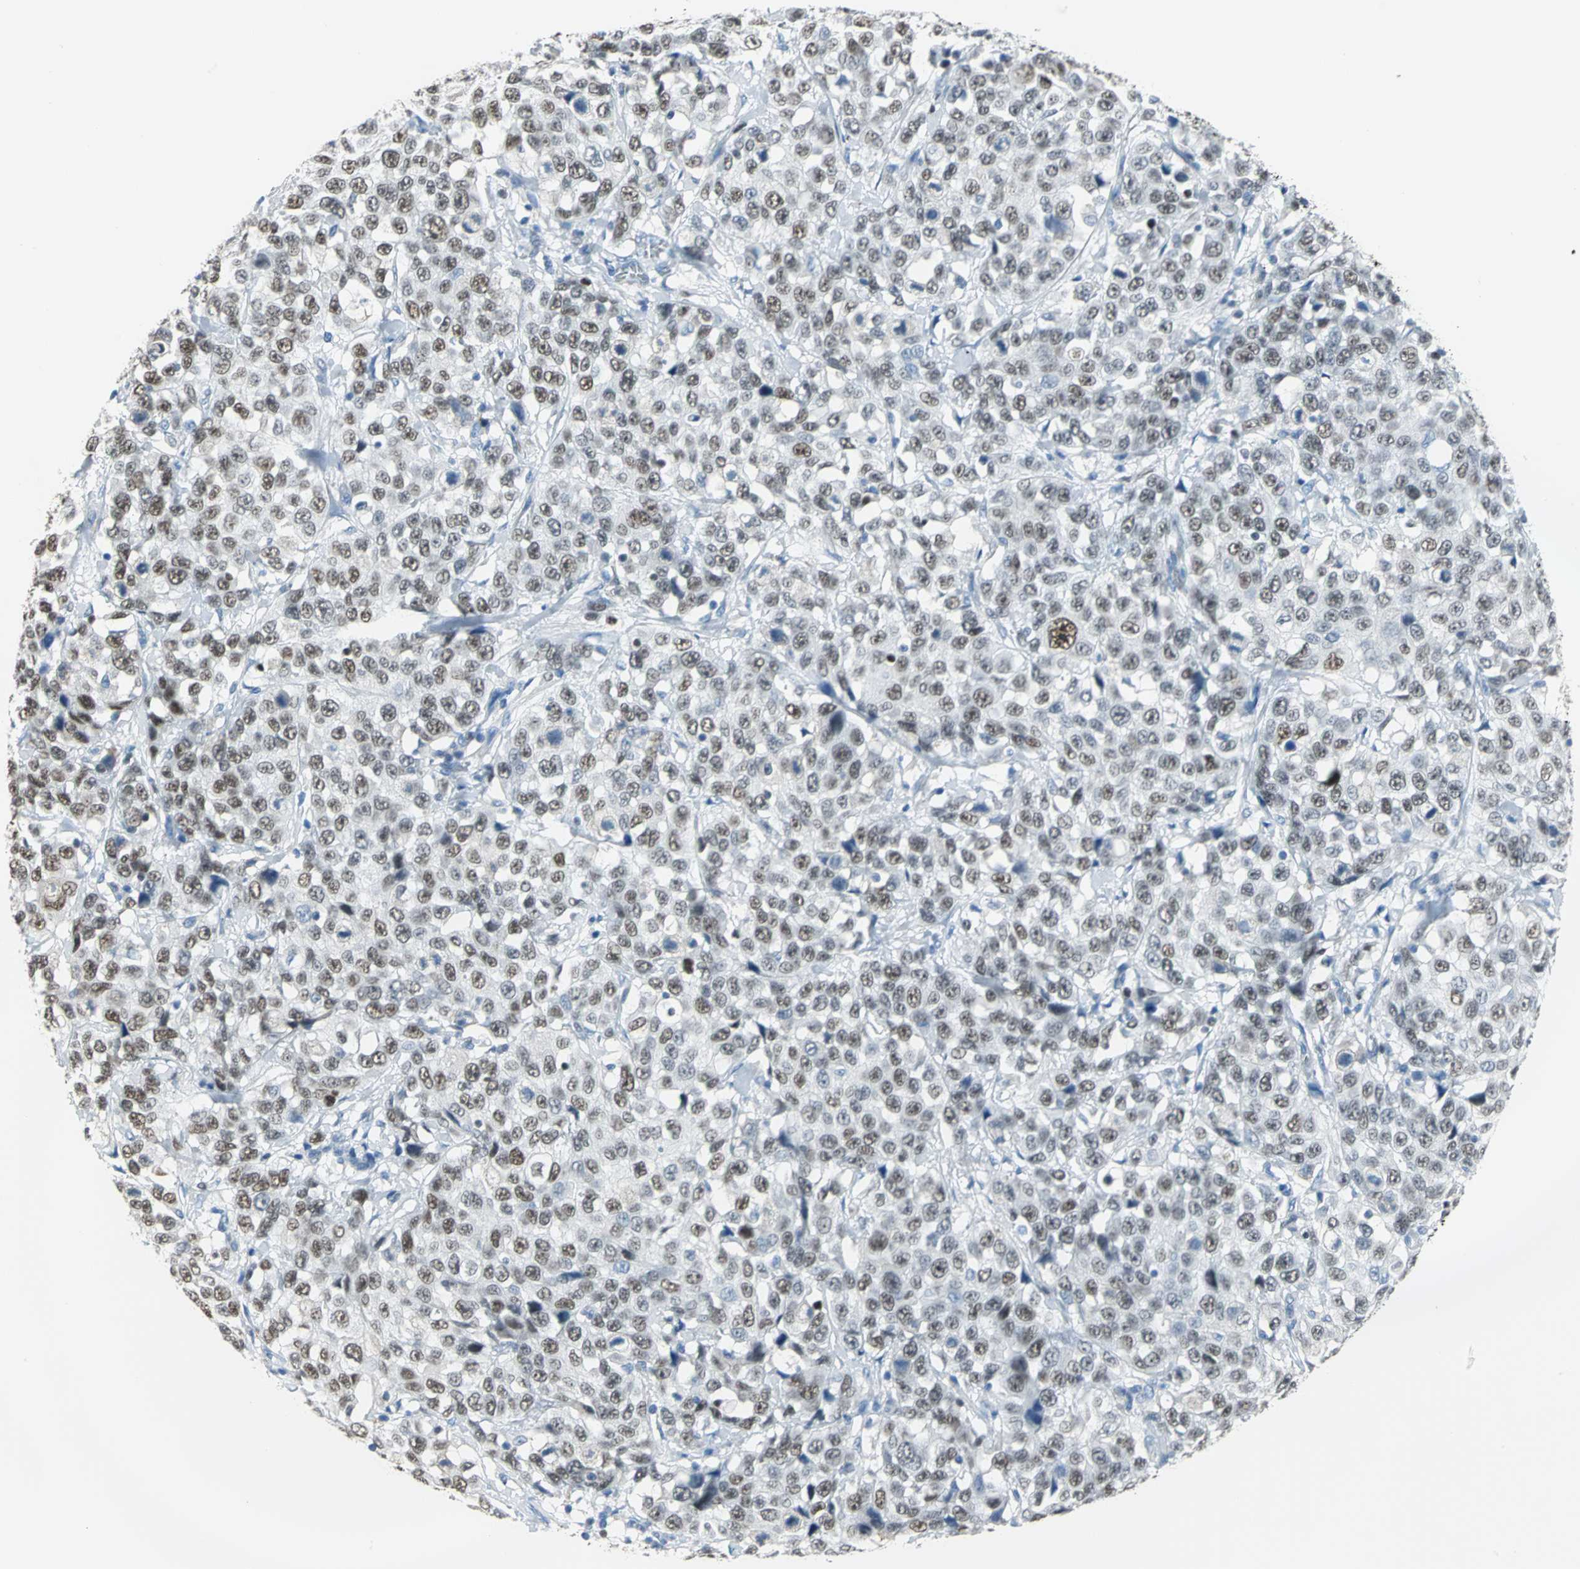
{"staining": {"intensity": "moderate", "quantity": ">75%", "location": "nuclear"}, "tissue": "stomach cancer", "cell_type": "Tumor cells", "image_type": "cancer", "snomed": [{"axis": "morphology", "description": "Normal tissue, NOS"}, {"axis": "morphology", "description": "Adenocarcinoma, NOS"}, {"axis": "topography", "description": "Stomach"}], "caption": "A brown stain shows moderate nuclear expression of a protein in human stomach adenocarcinoma tumor cells.", "gene": "MCM3", "patient": {"sex": "male", "age": 48}}